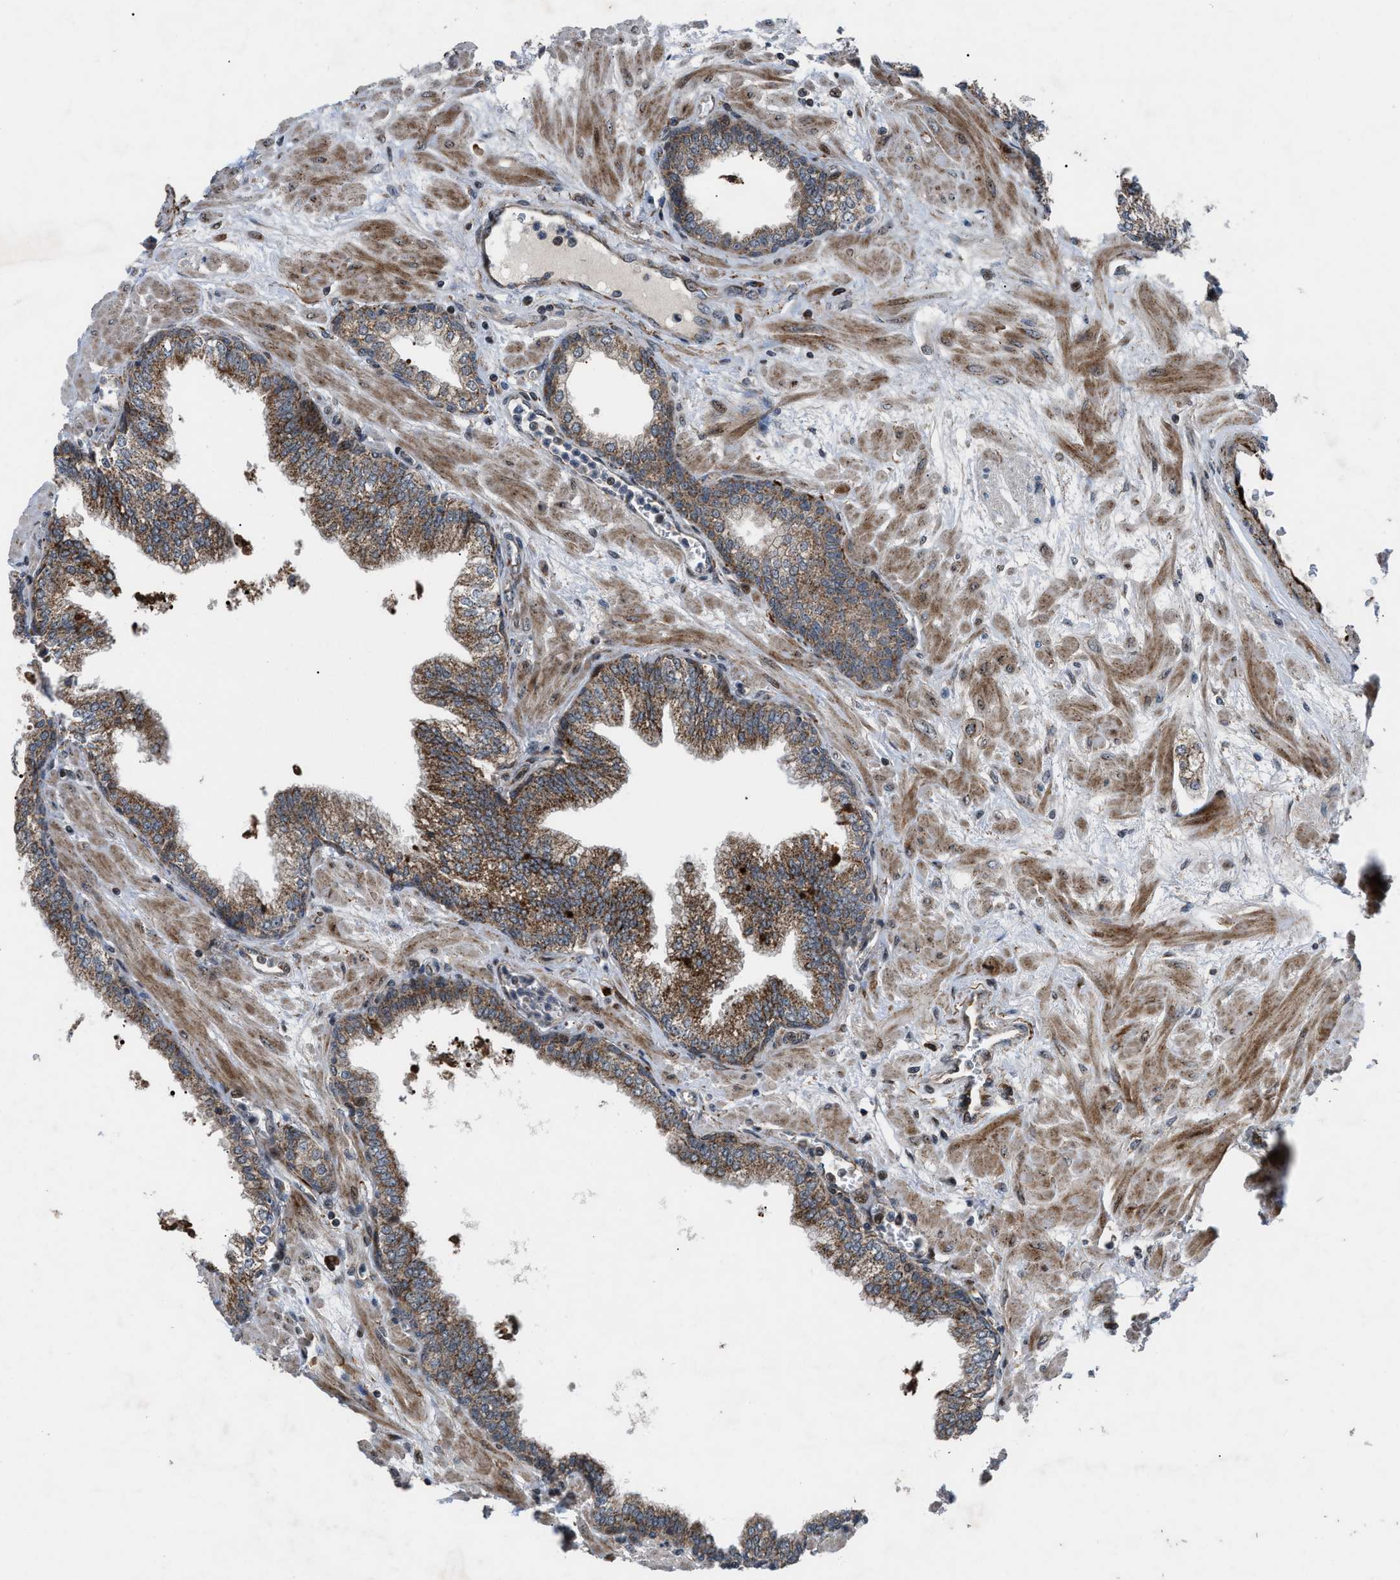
{"staining": {"intensity": "weak", "quantity": ">75%", "location": "cytoplasmic/membranous"}, "tissue": "prostate", "cell_type": "Glandular cells", "image_type": "normal", "snomed": [{"axis": "morphology", "description": "Normal tissue, NOS"}, {"axis": "morphology", "description": "Urothelial carcinoma, Low grade"}, {"axis": "topography", "description": "Urinary bladder"}, {"axis": "topography", "description": "Prostate"}], "caption": "A high-resolution micrograph shows immunohistochemistry (IHC) staining of normal prostate, which demonstrates weak cytoplasmic/membranous expression in about >75% of glandular cells. The protein is stained brown, and the nuclei are stained in blue (DAB IHC with brightfield microscopy, high magnification).", "gene": "AP3M2", "patient": {"sex": "male", "age": 60}}